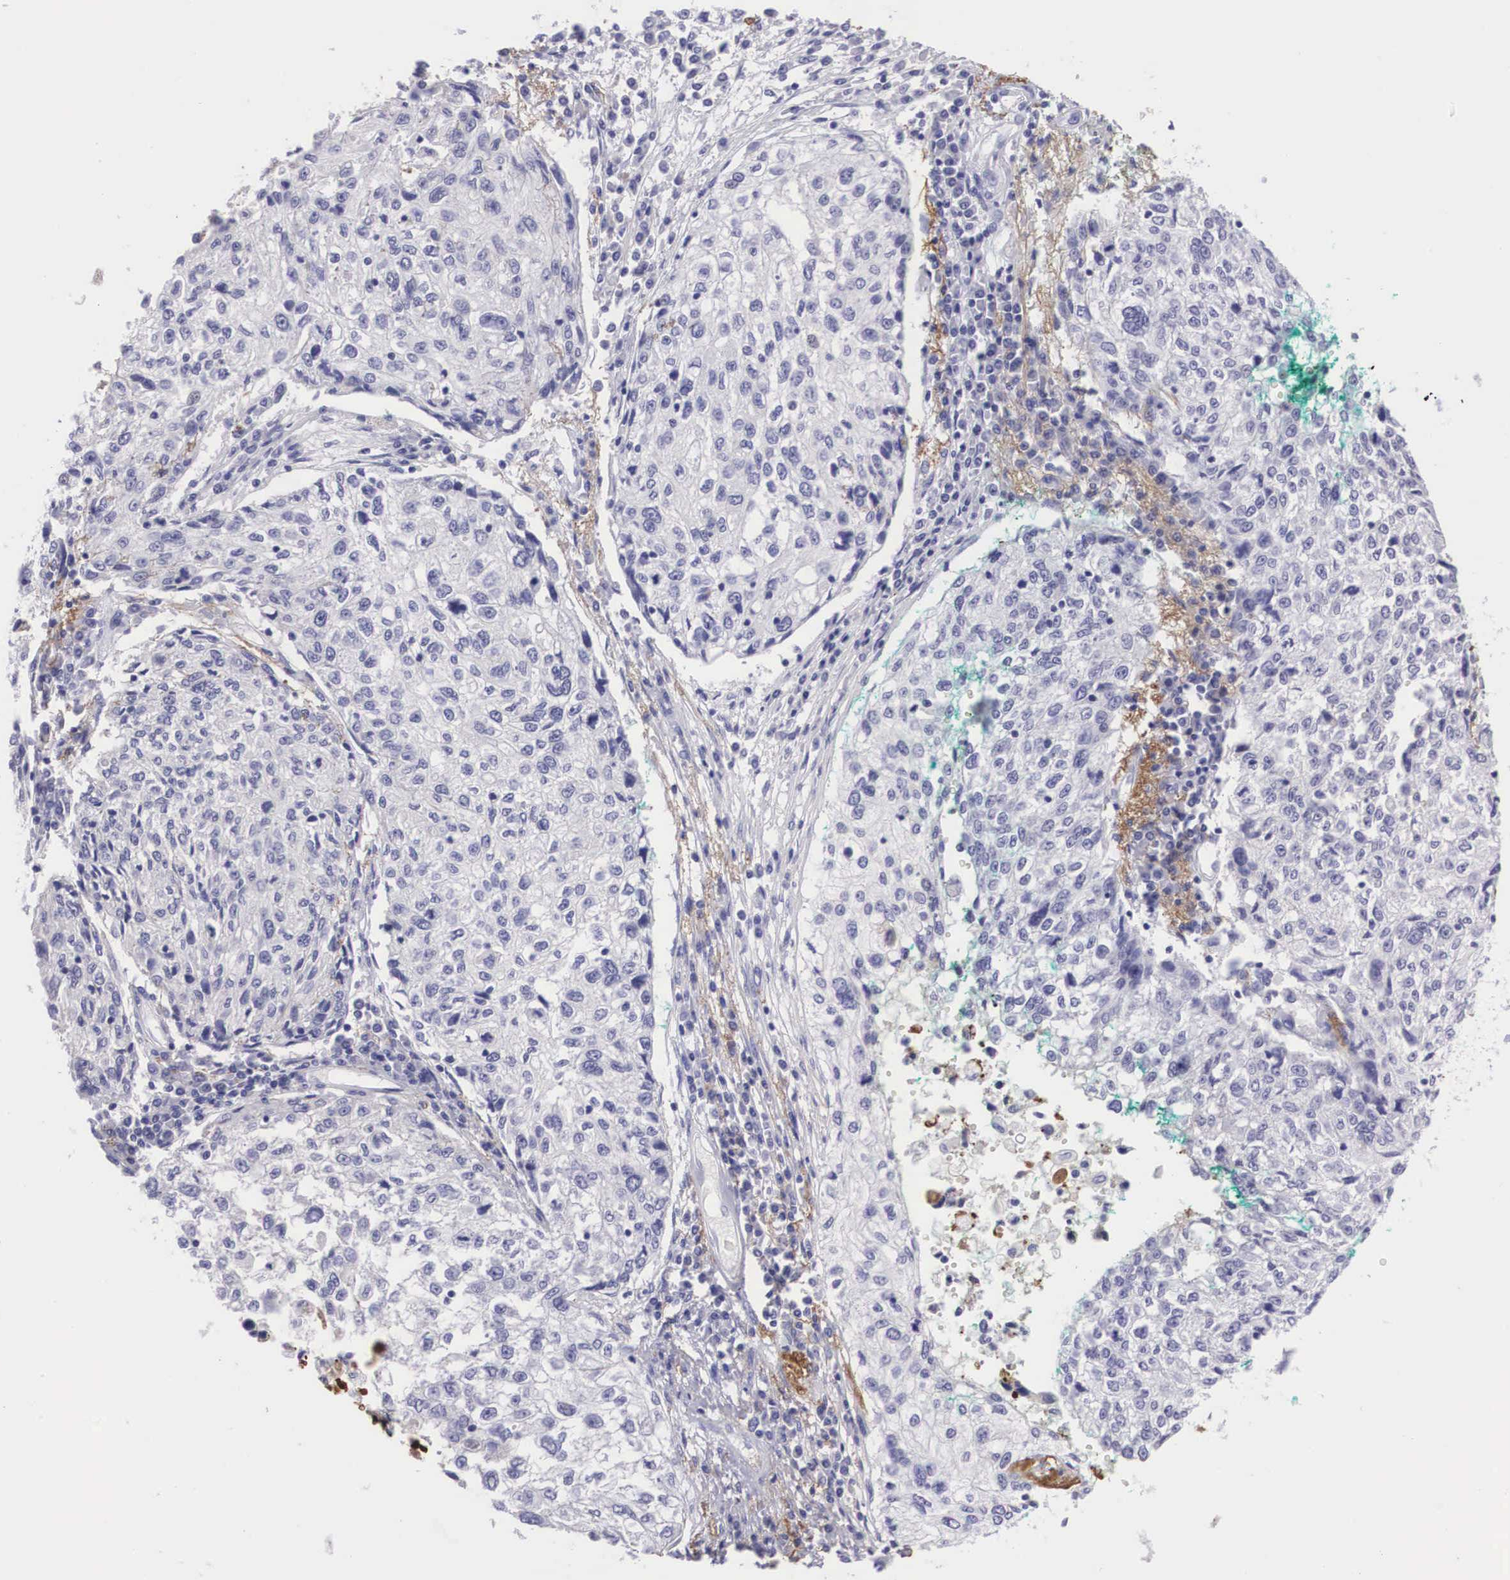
{"staining": {"intensity": "negative", "quantity": "none", "location": "none"}, "tissue": "cervical cancer", "cell_type": "Tumor cells", "image_type": "cancer", "snomed": [{"axis": "morphology", "description": "Squamous cell carcinoma, NOS"}, {"axis": "topography", "description": "Cervix"}], "caption": "High magnification brightfield microscopy of cervical cancer (squamous cell carcinoma) stained with DAB (3,3'-diaminobenzidine) (brown) and counterstained with hematoxylin (blue): tumor cells show no significant positivity. (DAB immunohistochemistry (IHC) with hematoxylin counter stain).", "gene": "CLU", "patient": {"sex": "female", "age": 57}}